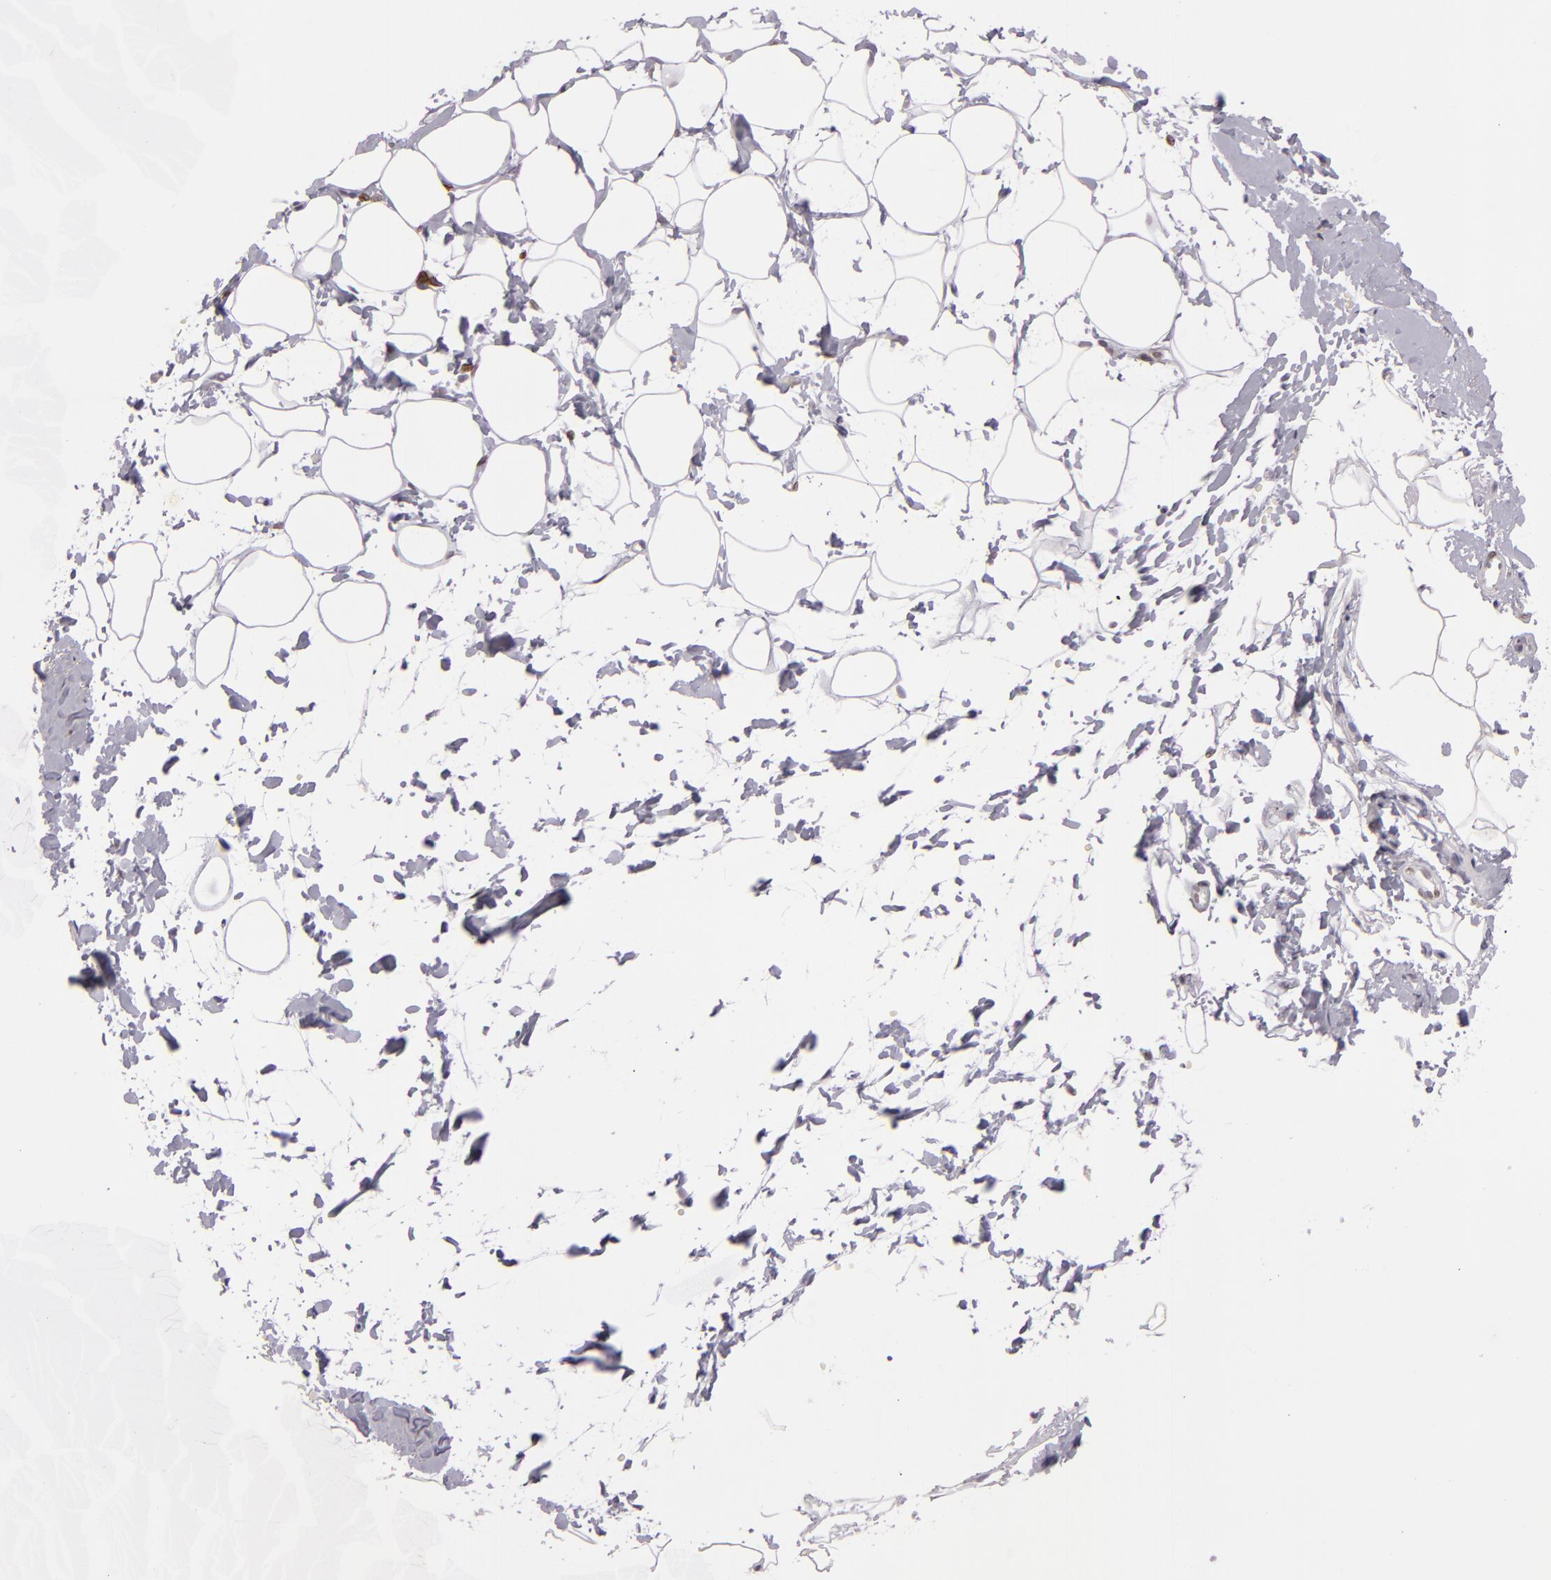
{"staining": {"intensity": "negative", "quantity": "none", "location": "none"}, "tissue": "adipose tissue", "cell_type": "Adipocytes", "image_type": "normal", "snomed": [{"axis": "morphology", "description": "Normal tissue, NOS"}, {"axis": "morphology", "description": "Fibrosis, NOS"}, {"axis": "topography", "description": "Breast"}], "caption": "IHC of unremarkable human adipose tissue demonstrates no positivity in adipocytes. Brightfield microscopy of IHC stained with DAB (3,3'-diaminobenzidine) (brown) and hematoxylin (blue), captured at high magnification.", "gene": "EMD", "patient": {"sex": "female", "age": 24}}